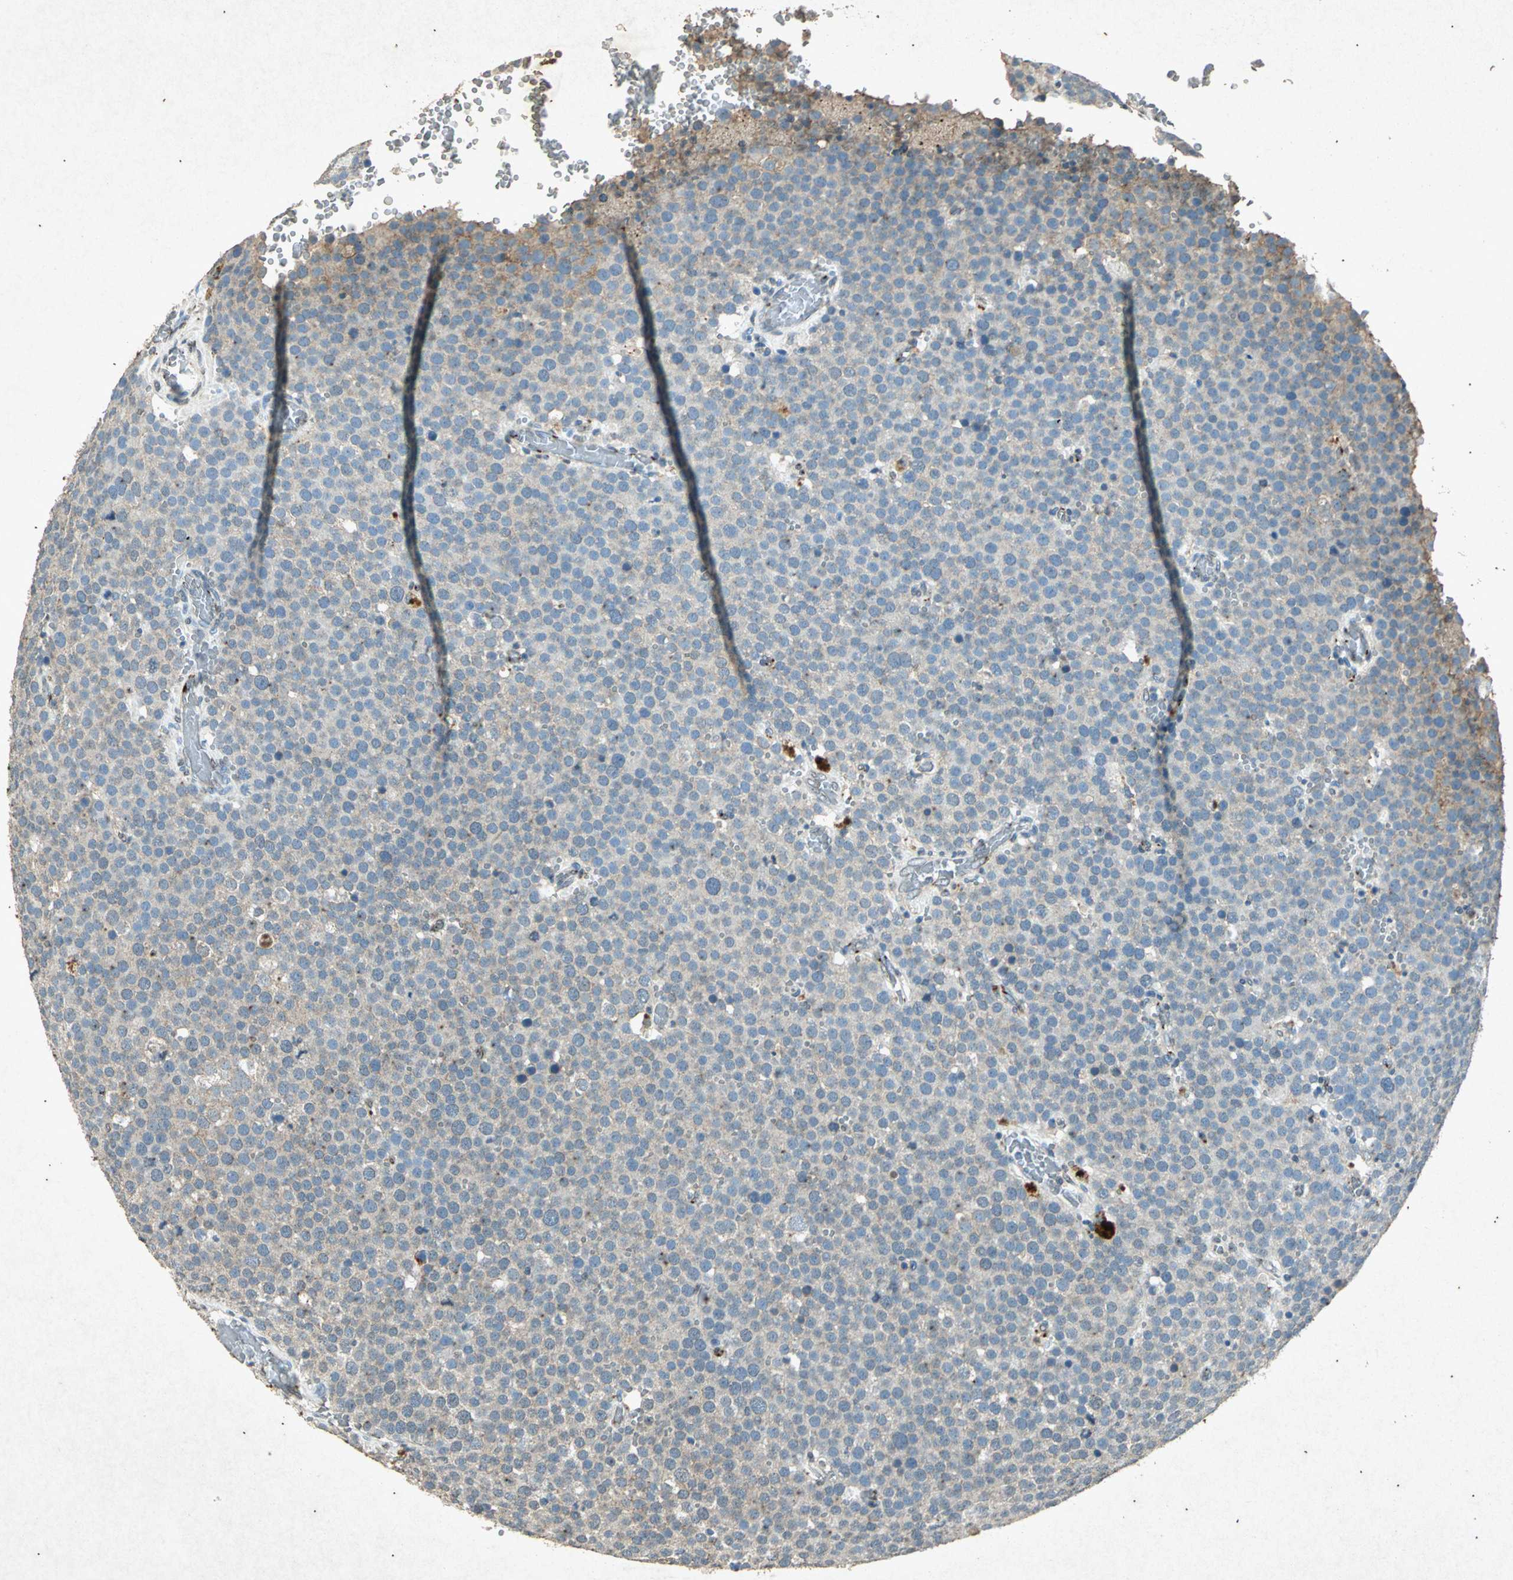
{"staining": {"intensity": "weak", "quantity": "25%-75%", "location": "cytoplasmic/membranous"}, "tissue": "testis cancer", "cell_type": "Tumor cells", "image_type": "cancer", "snomed": [{"axis": "morphology", "description": "Seminoma, NOS"}, {"axis": "topography", "description": "Testis"}], "caption": "Immunohistochemistry of testis seminoma displays low levels of weak cytoplasmic/membranous positivity in about 25%-75% of tumor cells.", "gene": "PSEN1", "patient": {"sex": "male", "age": 71}}